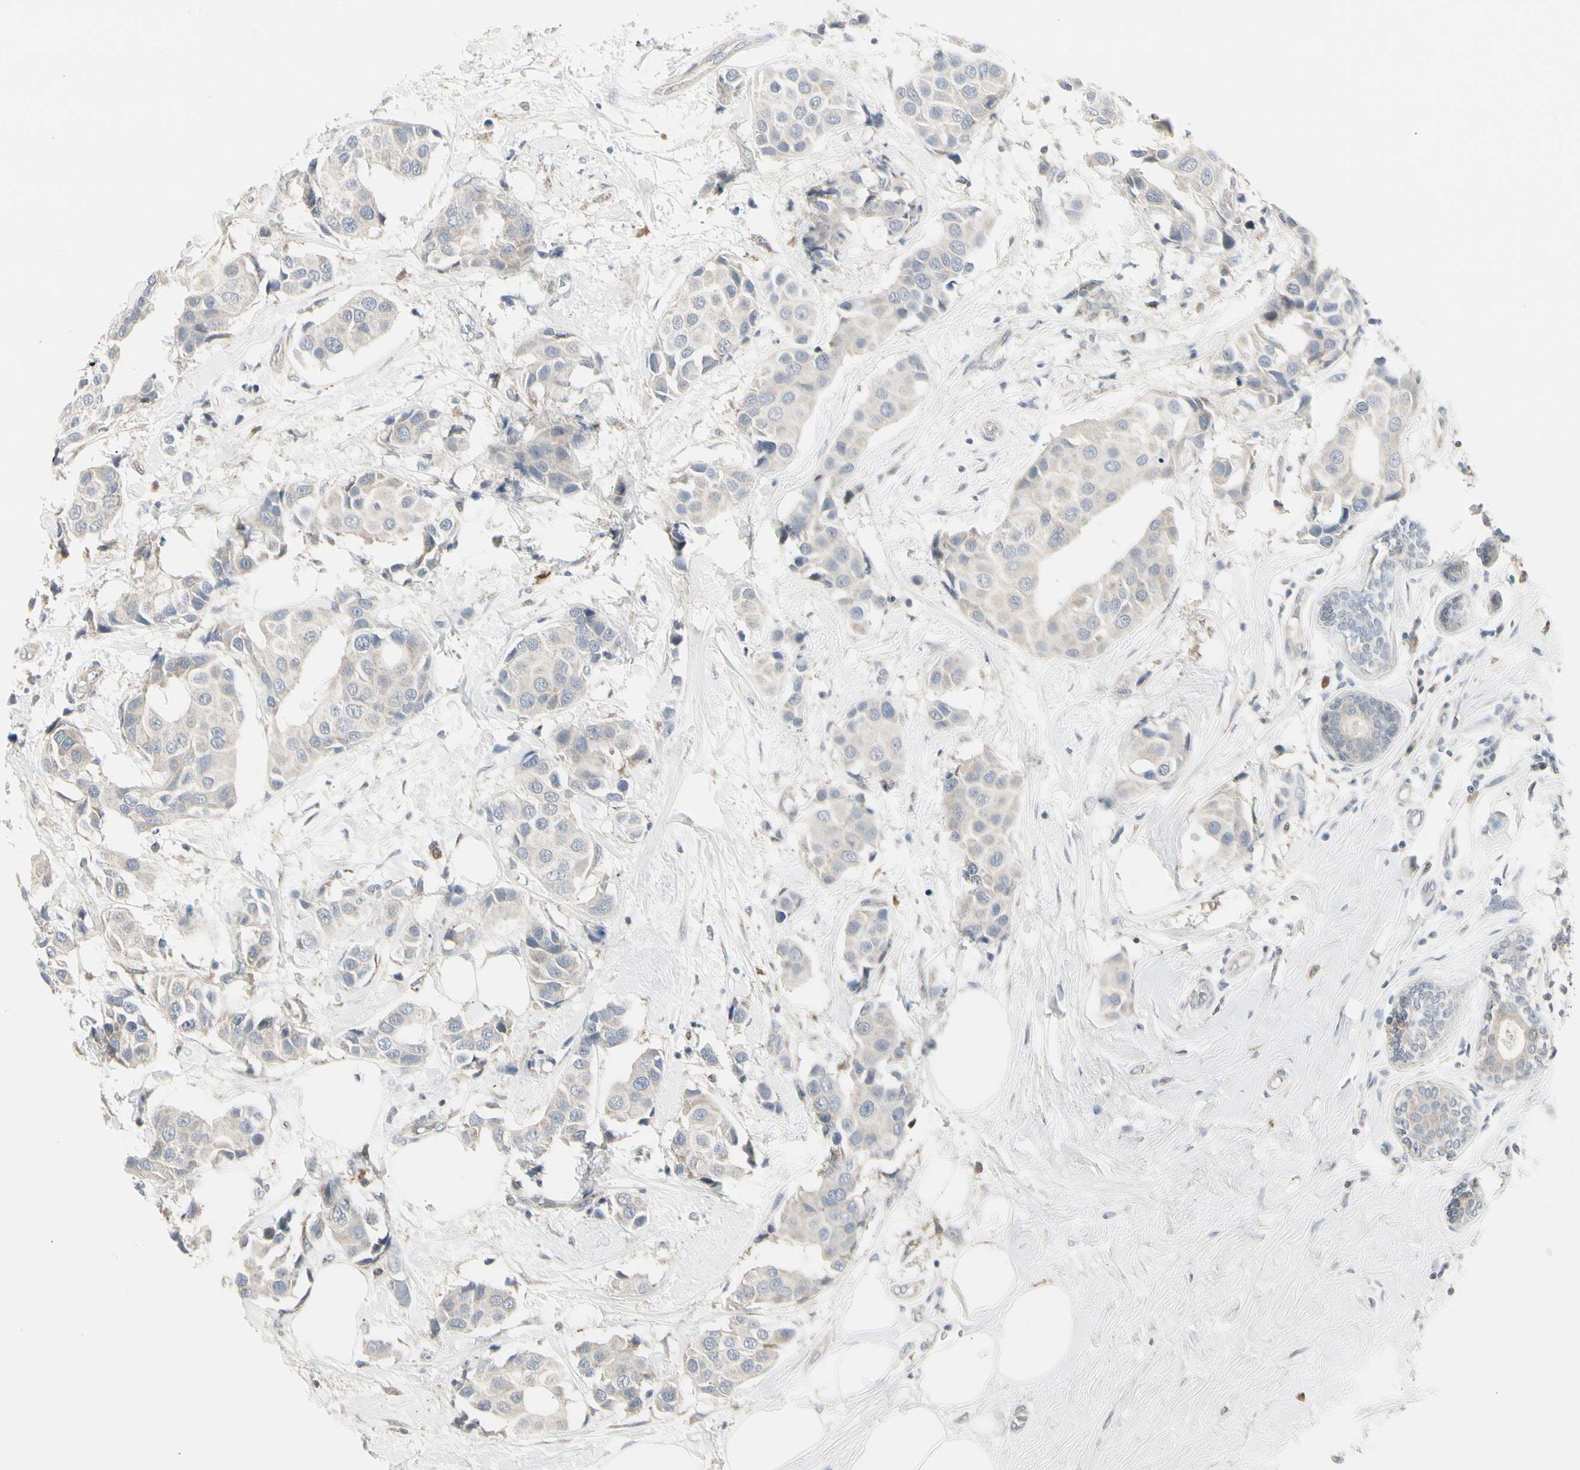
{"staining": {"intensity": "negative", "quantity": "none", "location": "none"}, "tissue": "breast cancer", "cell_type": "Tumor cells", "image_type": "cancer", "snomed": [{"axis": "morphology", "description": "Normal tissue, NOS"}, {"axis": "morphology", "description": "Duct carcinoma"}, {"axis": "topography", "description": "Breast"}], "caption": "DAB (3,3'-diaminobenzidine) immunohistochemical staining of invasive ductal carcinoma (breast) reveals no significant positivity in tumor cells. Nuclei are stained in blue.", "gene": "GRN", "patient": {"sex": "female", "age": 39}}